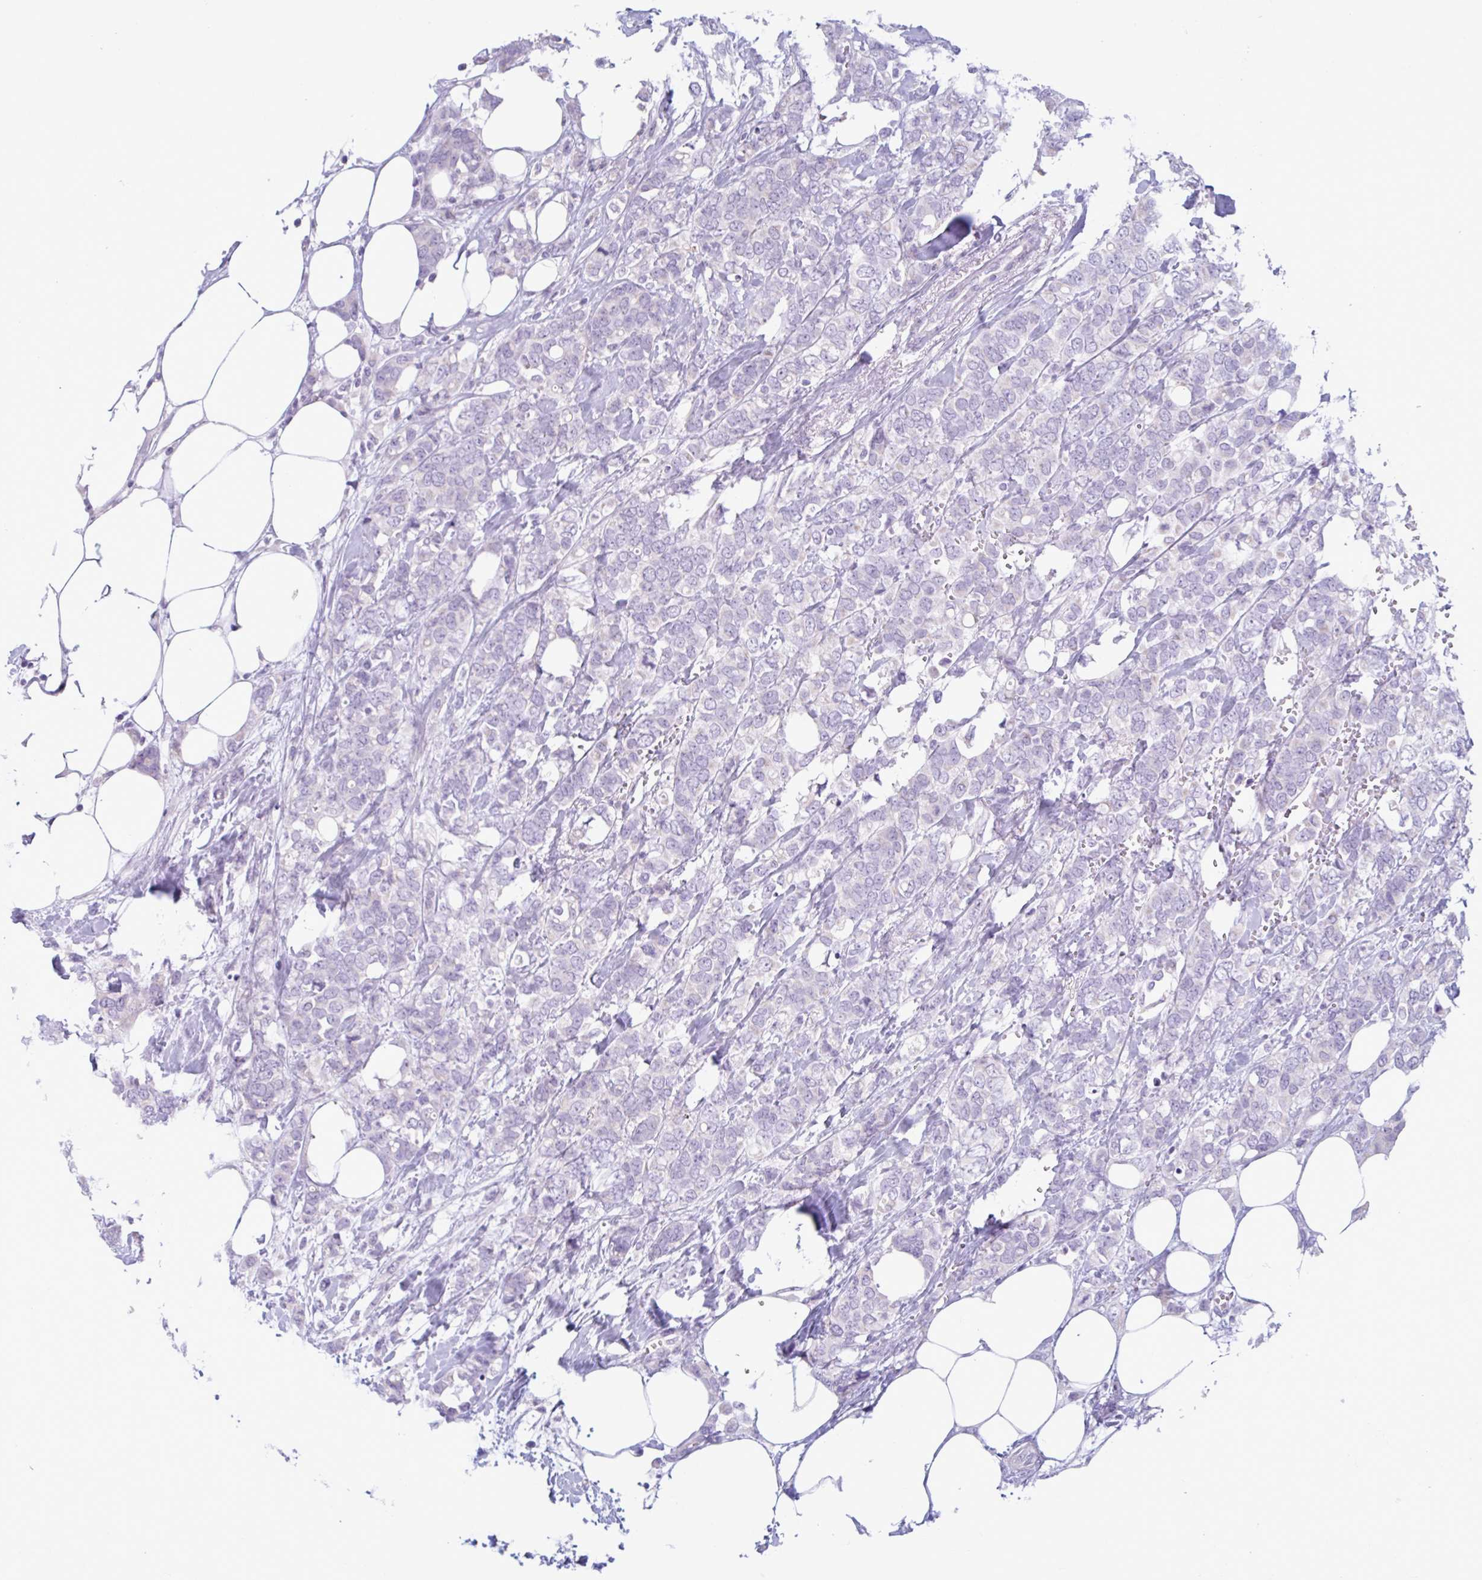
{"staining": {"intensity": "negative", "quantity": "none", "location": "none"}, "tissue": "breast cancer", "cell_type": "Tumor cells", "image_type": "cancer", "snomed": [{"axis": "morphology", "description": "Lobular carcinoma"}, {"axis": "topography", "description": "Breast"}], "caption": "Immunohistochemistry (IHC) image of lobular carcinoma (breast) stained for a protein (brown), which reveals no staining in tumor cells.", "gene": "CEP120", "patient": {"sex": "female", "age": 91}}